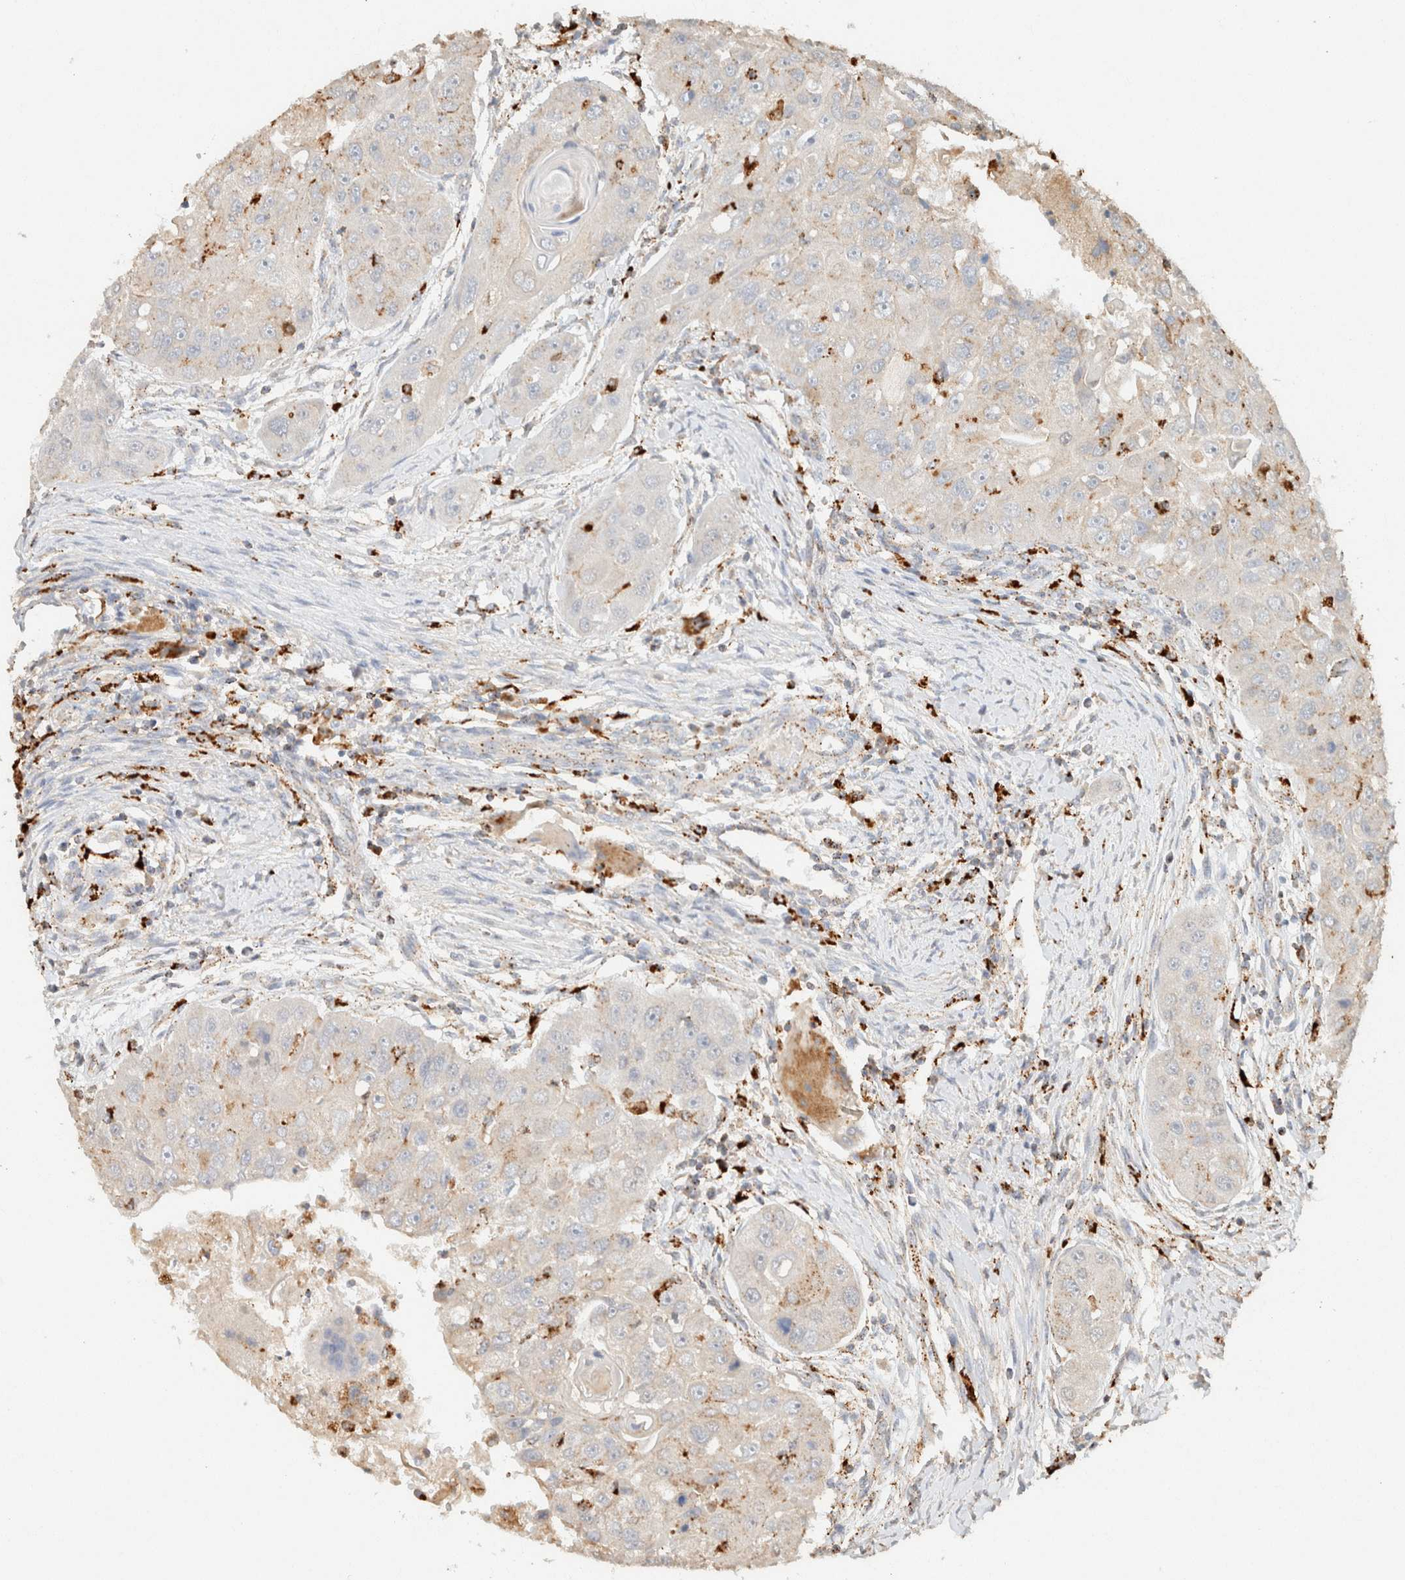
{"staining": {"intensity": "weak", "quantity": "<25%", "location": "cytoplasmic/membranous"}, "tissue": "head and neck cancer", "cell_type": "Tumor cells", "image_type": "cancer", "snomed": [{"axis": "morphology", "description": "Normal tissue, NOS"}, {"axis": "morphology", "description": "Squamous cell carcinoma, NOS"}, {"axis": "topography", "description": "Skeletal muscle"}, {"axis": "topography", "description": "Head-Neck"}], "caption": "An immunohistochemistry photomicrograph of head and neck squamous cell carcinoma is shown. There is no staining in tumor cells of head and neck squamous cell carcinoma. (Brightfield microscopy of DAB IHC at high magnification).", "gene": "CTSC", "patient": {"sex": "male", "age": 51}}